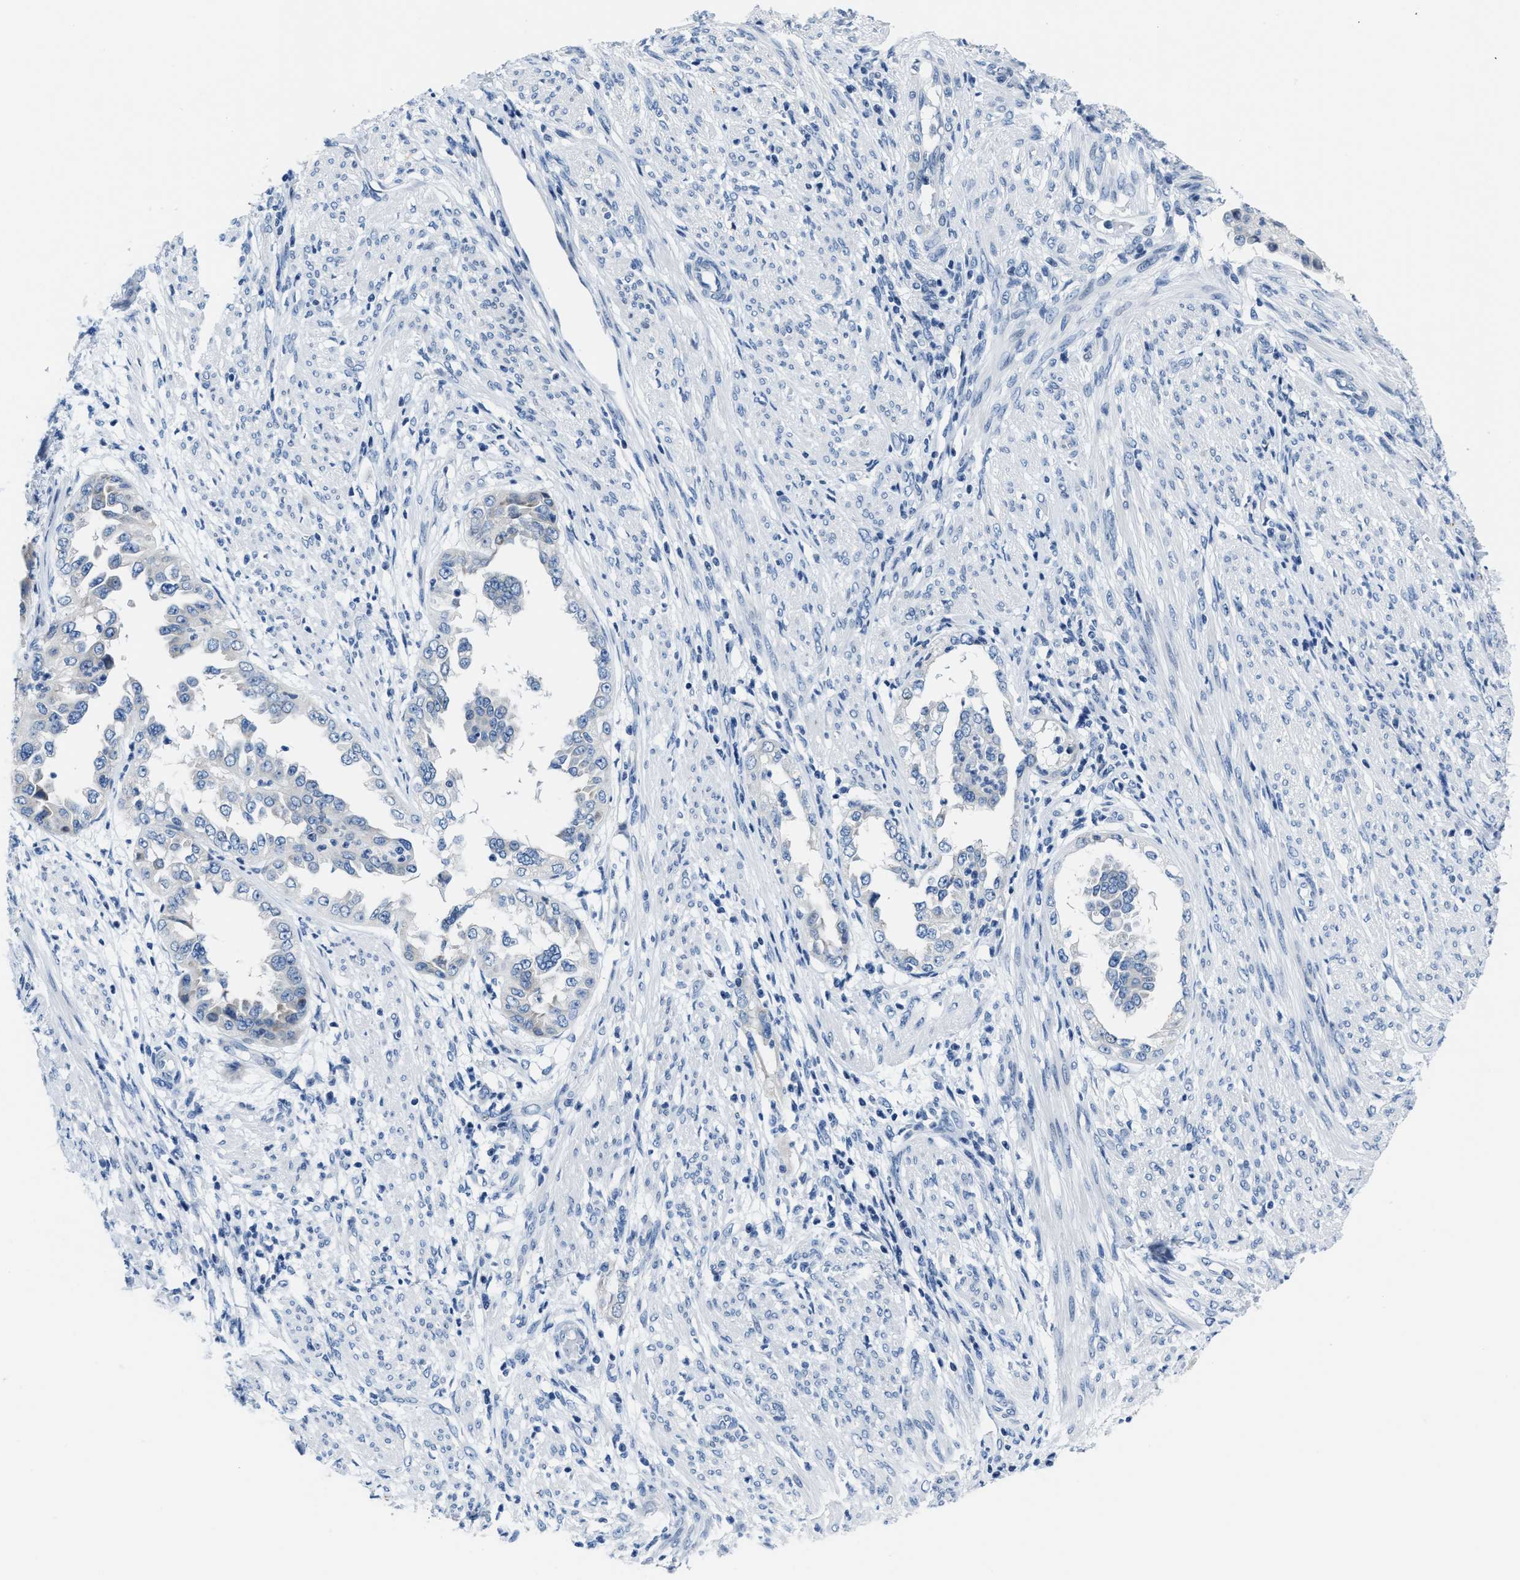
{"staining": {"intensity": "negative", "quantity": "none", "location": "none"}, "tissue": "endometrial cancer", "cell_type": "Tumor cells", "image_type": "cancer", "snomed": [{"axis": "morphology", "description": "Adenocarcinoma, NOS"}, {"axis": "topography", "description": "Endometrium"}], "caption": "A histopathology image of endometrial cancer stained for a protein reveals no brown staining in tumor cells. The staining was performed using DAB to visualize the protein expression in brown, while the nuclei were stained in blue with hematoxylin (Magnification: 20x).", "gene": "ASZ1", "patient": {"sex": "female", "age": 85}}